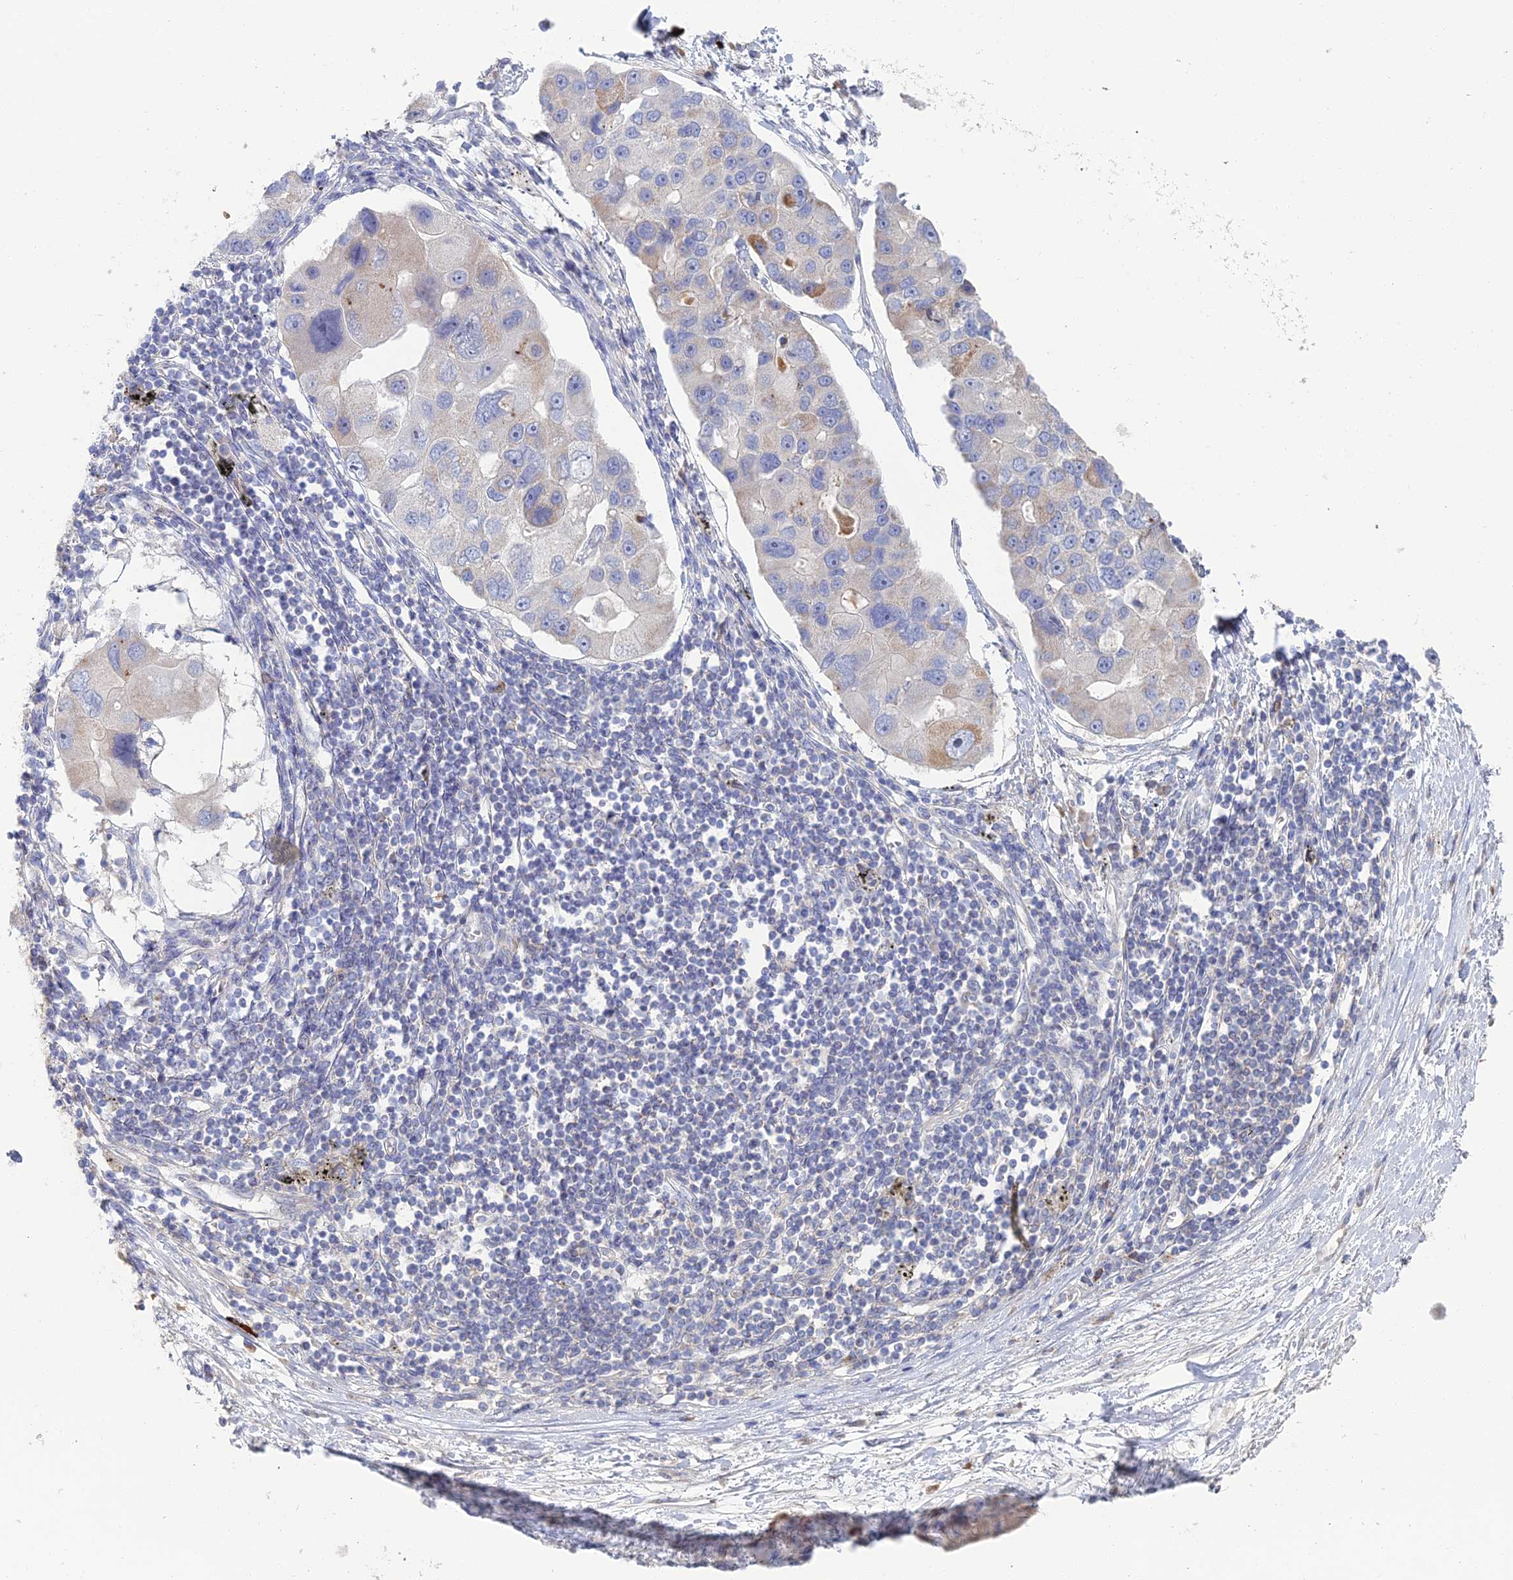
{"staining": {"intensity": "moderate", "quantity": "<25%", "location": "cytoplasmic/membranous"}, "tissue": "lung cancer", "cell_type": "Tumor cells", "image_type": "cancer", "snomed": [{"axis": "morphology", "description": "Adenocarcinoma, NOS"}, {"axis": "topography", "description": "Lung"}], "caption": "A low amount of moderate cytoplasmic/membranous expression is appreciated in approximately <25% of tumor cells in adenocarcinoma (lung) tissue.", "gene": "ARL16", "patient": {"sex": "female", "age": 54}}